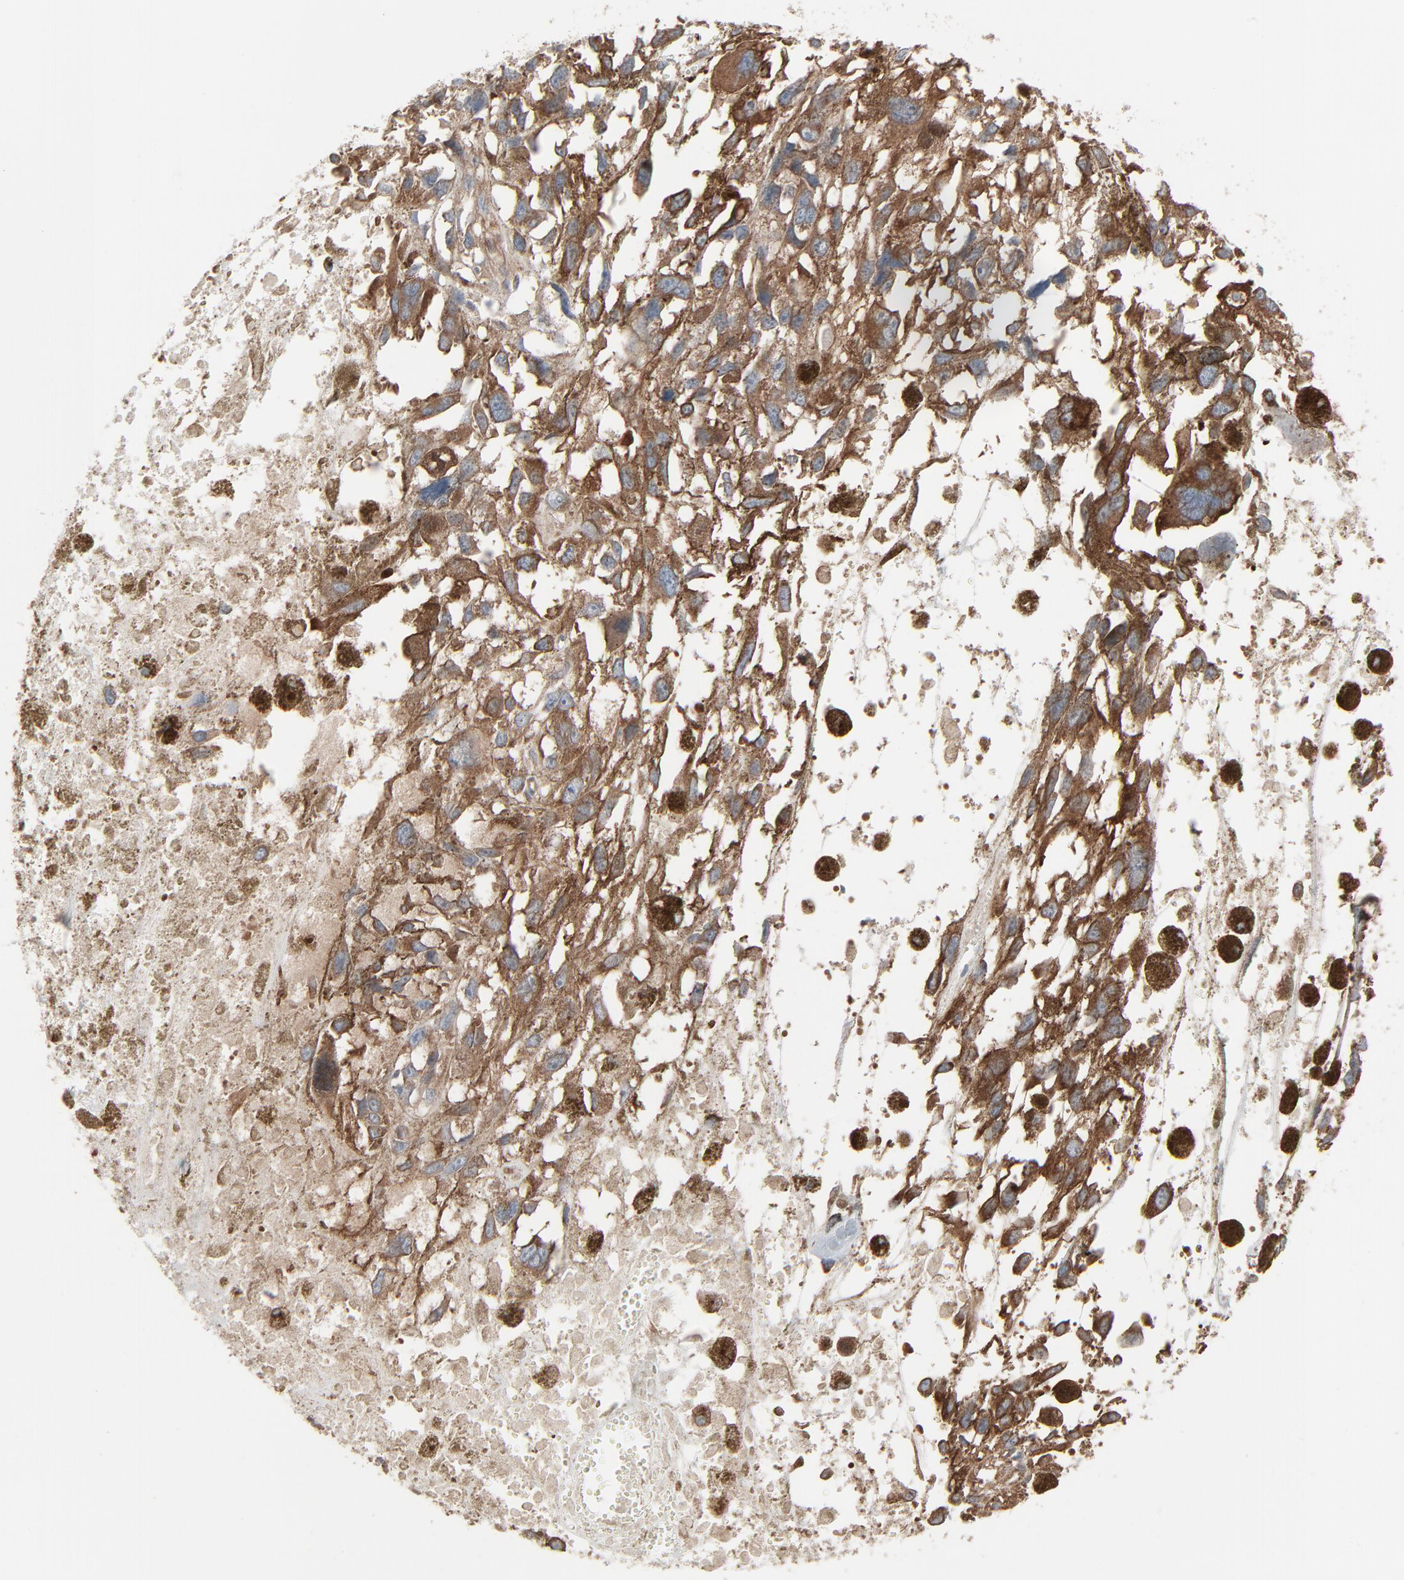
{"staining": {"intensity": "weak", "quantity": ">75%", "location": "cytoplasmic/membranous"}, "tissue": "melanoma", "cell_type": "Tumor cells", "image_type": "cancer", "snomed": [{"axis": "morphology", "description": "Malignant melanoma, Metastatic site"}, {"axis": "topography", "description": "Lymph node"}], "caption": "Tumor cells exhibit weak cytoplasmic/membranous expression in about >75% of cells in melanoma. (IHC, brightfield microscopy, high magnification).", "gene": "OPTN", "patient": {"sex": "male", "age": 59}}